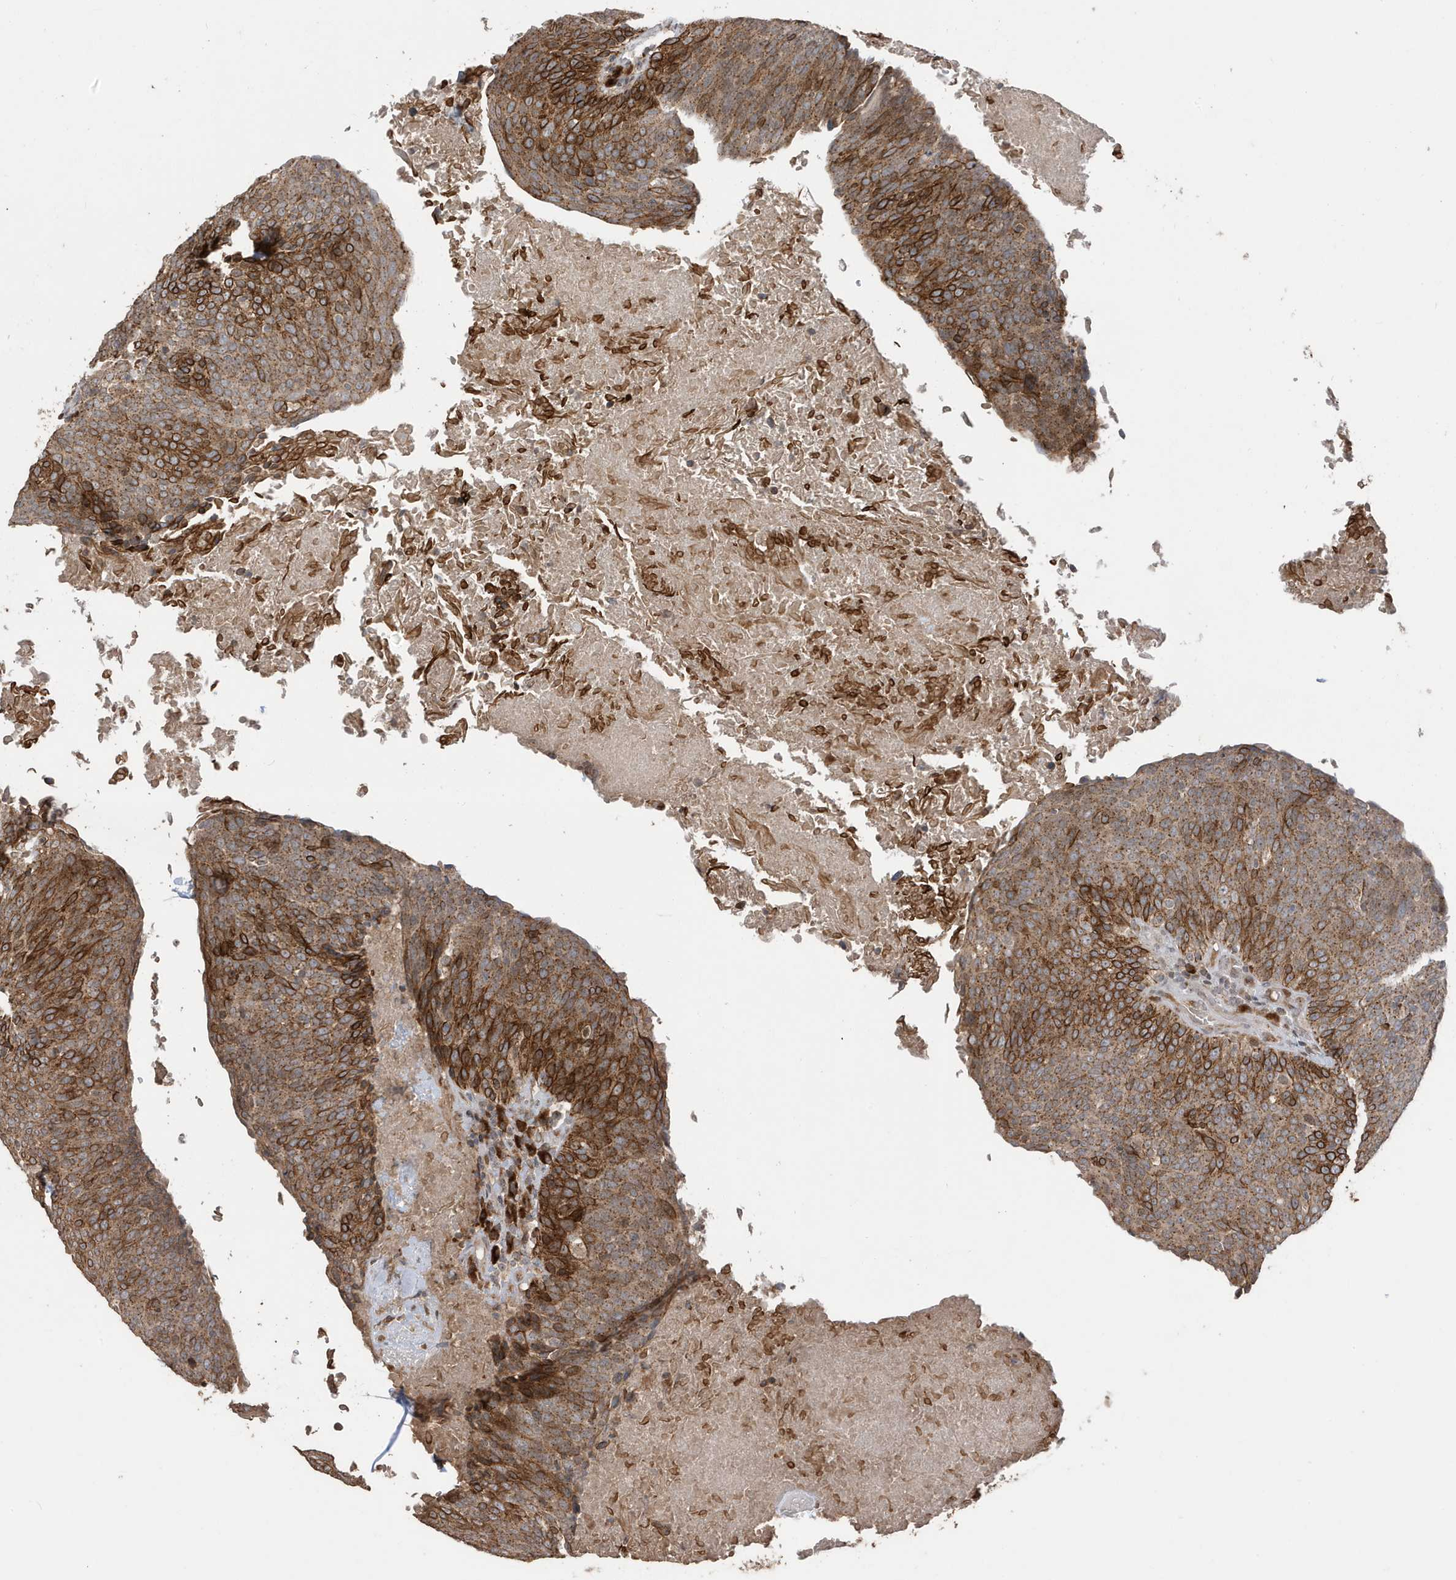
{"staining": {"intensity": "strong", "quantity": ">75%", "location": "cytoplasmic/membranous"}, "tissue": "head and neck cancer", "cell_type": "Tumor cells", "image_type": "cancer", "snomed": [{"axis": "morphology", "description": "Squamous cell carcinoma, NOS"}, {"axis": "morphology", "description": "Squamous cell carcinoma, metastatic, NOS"}, {"axis": "topography", "description": "Lymph node"}, {"axis": "topography", "description": "Head-Neck"}], "caption": "Strong cytoplasmic/membranous positivity for a protein is present in approximately >75% of tumor cells of head and neck cancer using immunohistochemistry (IHC).", "gene": "RER1", "patient": {"sex": "male", "age": 62}}